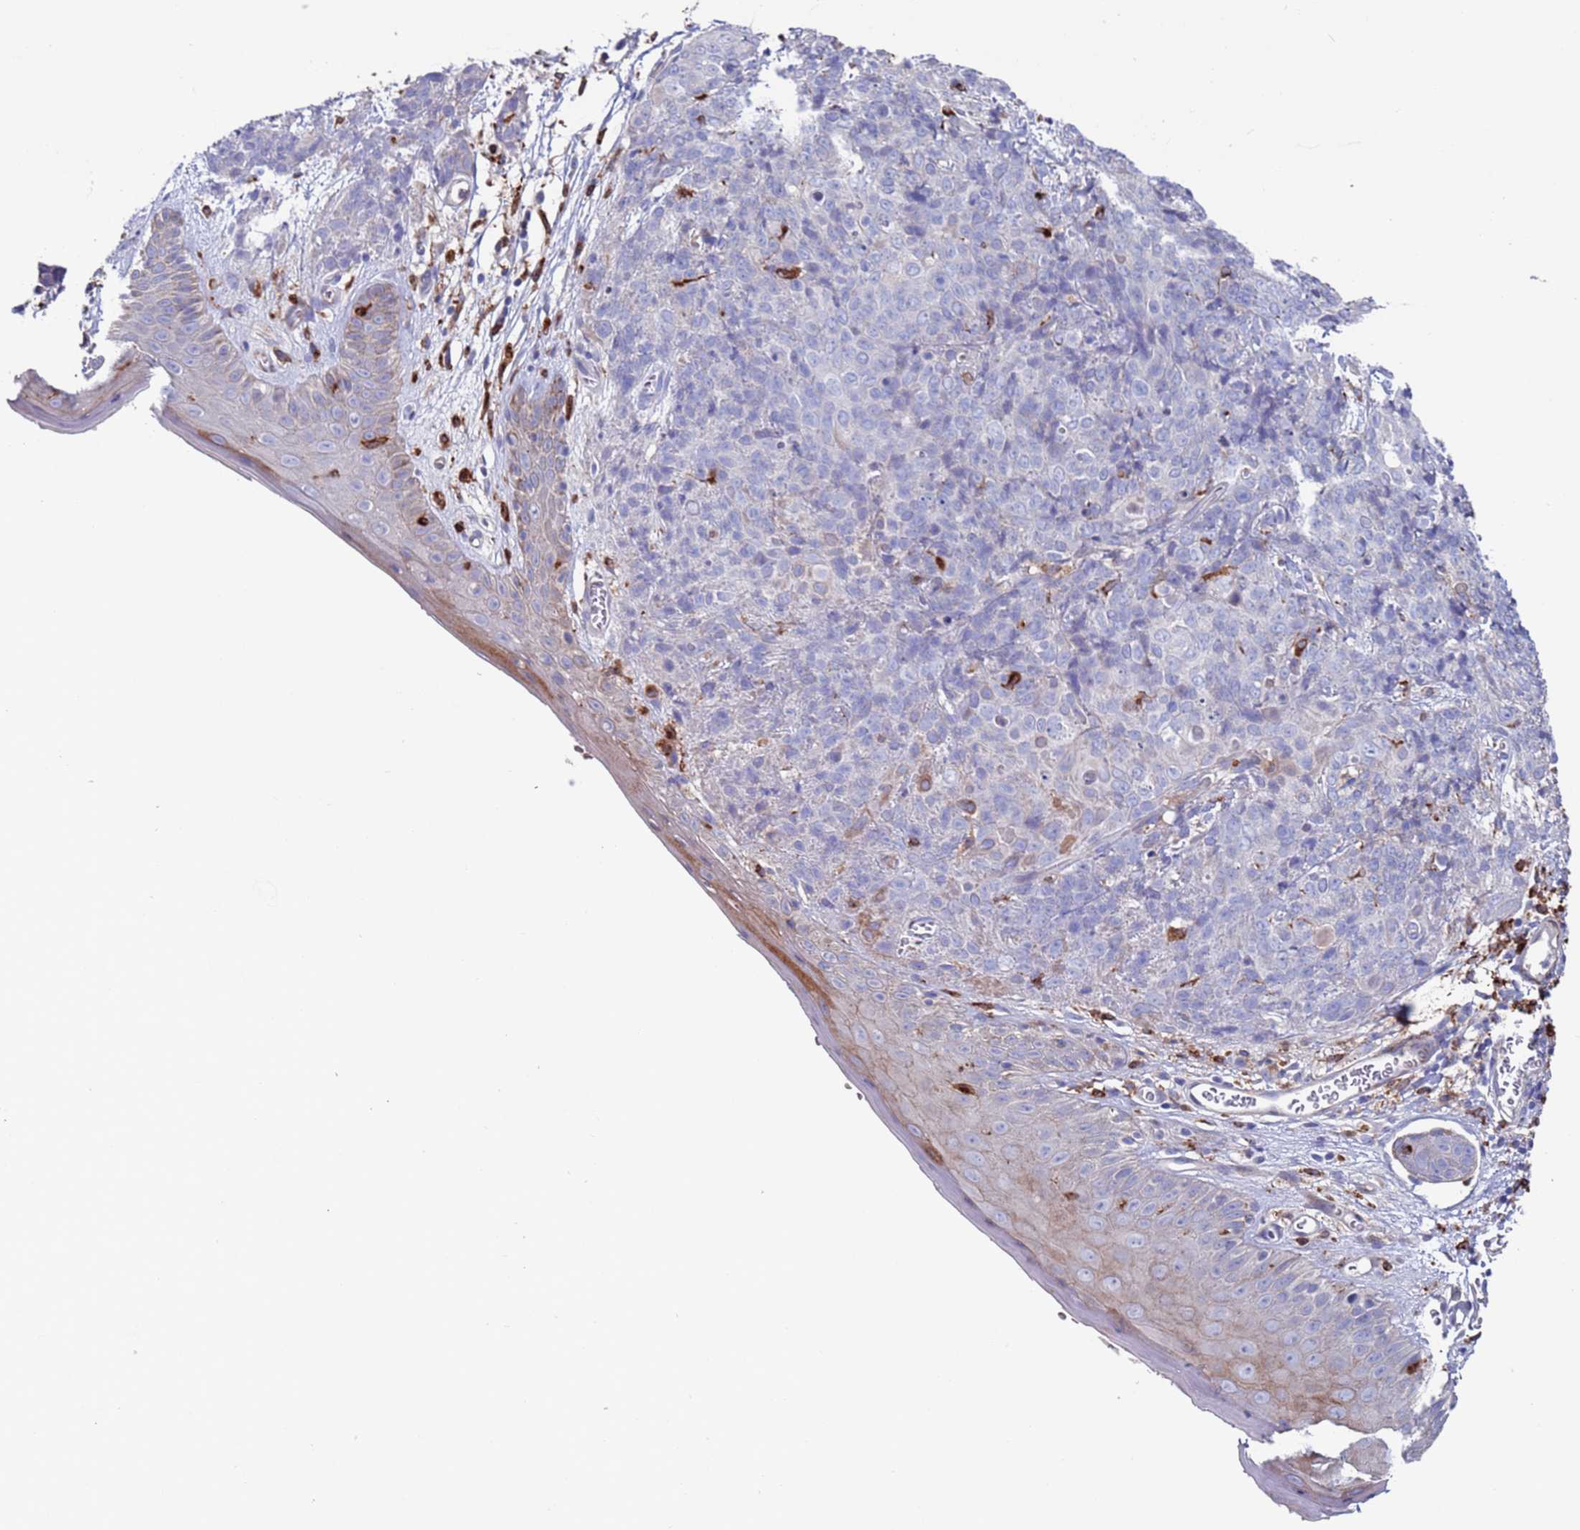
{"staining": {"intensity": "negative", "quantity": "none", "location": "none"}, "tissue": "skin cancer", "cell_type": "Tumor cells", "image_type": "cancer", "snomed": [{"axis": "morphology", "description": "Squamous cell carcinoma, NOS"}, {"axis": "topography", "description": "Skin"}, {"axis": "topography", "description": "Vulva"}], "caption": "IHC histopathology image of squamous cell carcinoma (skin) stained for a protein (brown), which demonstrates no expression in tumor cells. (DAB (3,3'-diaminobenzidine) immunohistochemistry (IHC) with hematoxylin counter stain).", "gene": "GREB1L", "patient": {"sex": "female", "age": 85}}